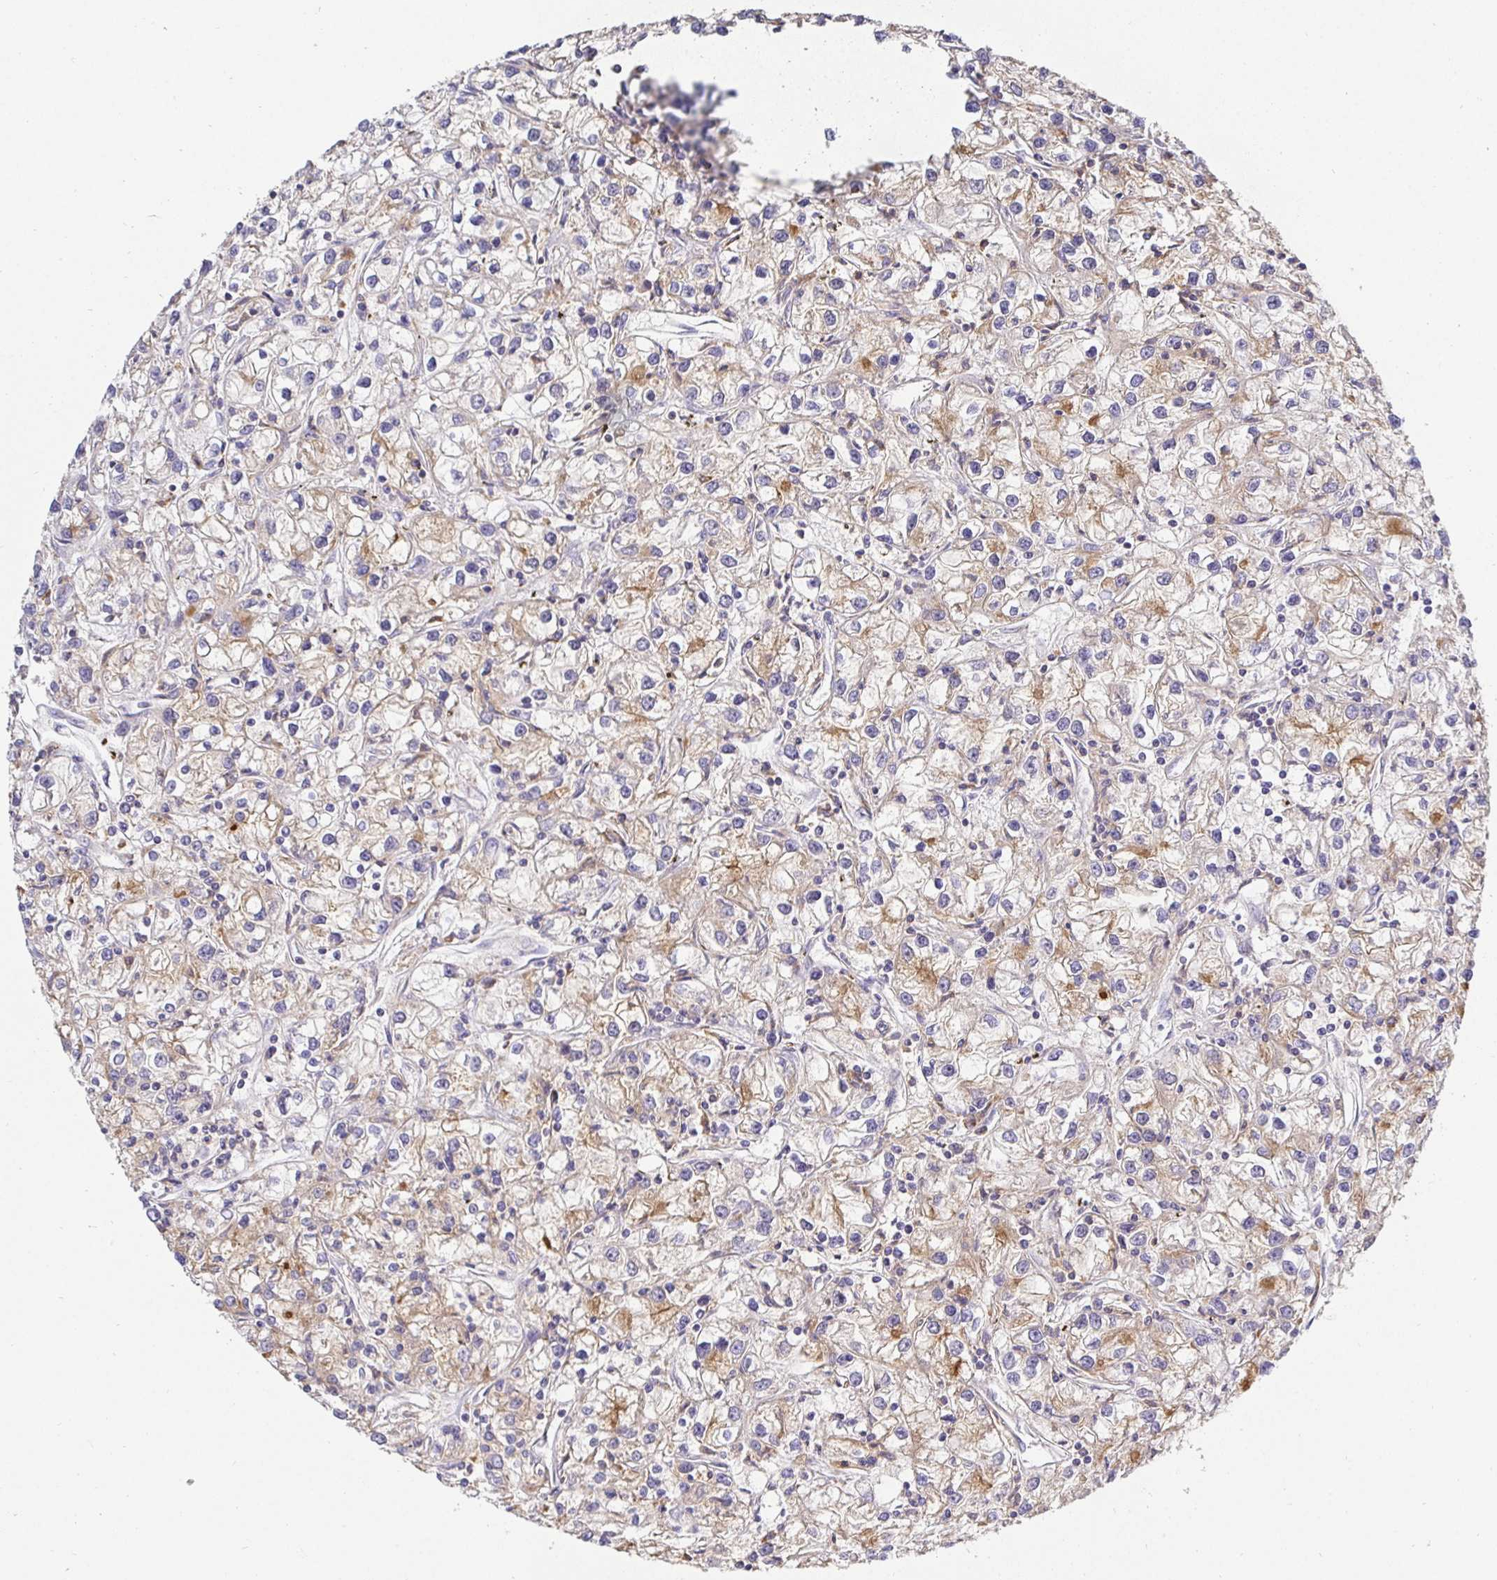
{"staining": {"intensity": "moderate", "quantity": "<25%", "location": "cytoplasmic/membranous"}, "tissue": "renal cancer", "cell_type": "Tumor cells", "image_type": "cancer", "snomed": [{"axis": "morphology", "description": "Adenocarcinoma, NOS"}, {"axis": "topography", "description": "Kidney"}], "caption": "Immunohistochemical staining of human renal cancer (adenocarcinoma) exhibits moderate cytoplasmic/membranous protein expression in approximately <25% of tumor cells. (Stains: DAB (3,3'-diaminobenzidine) in brown, nuclei in blue, Microscopy: brightfield microscopy at high magnification).", "gene": "ATP6V1F", "patient": {"sex": "female", "age": 59}}